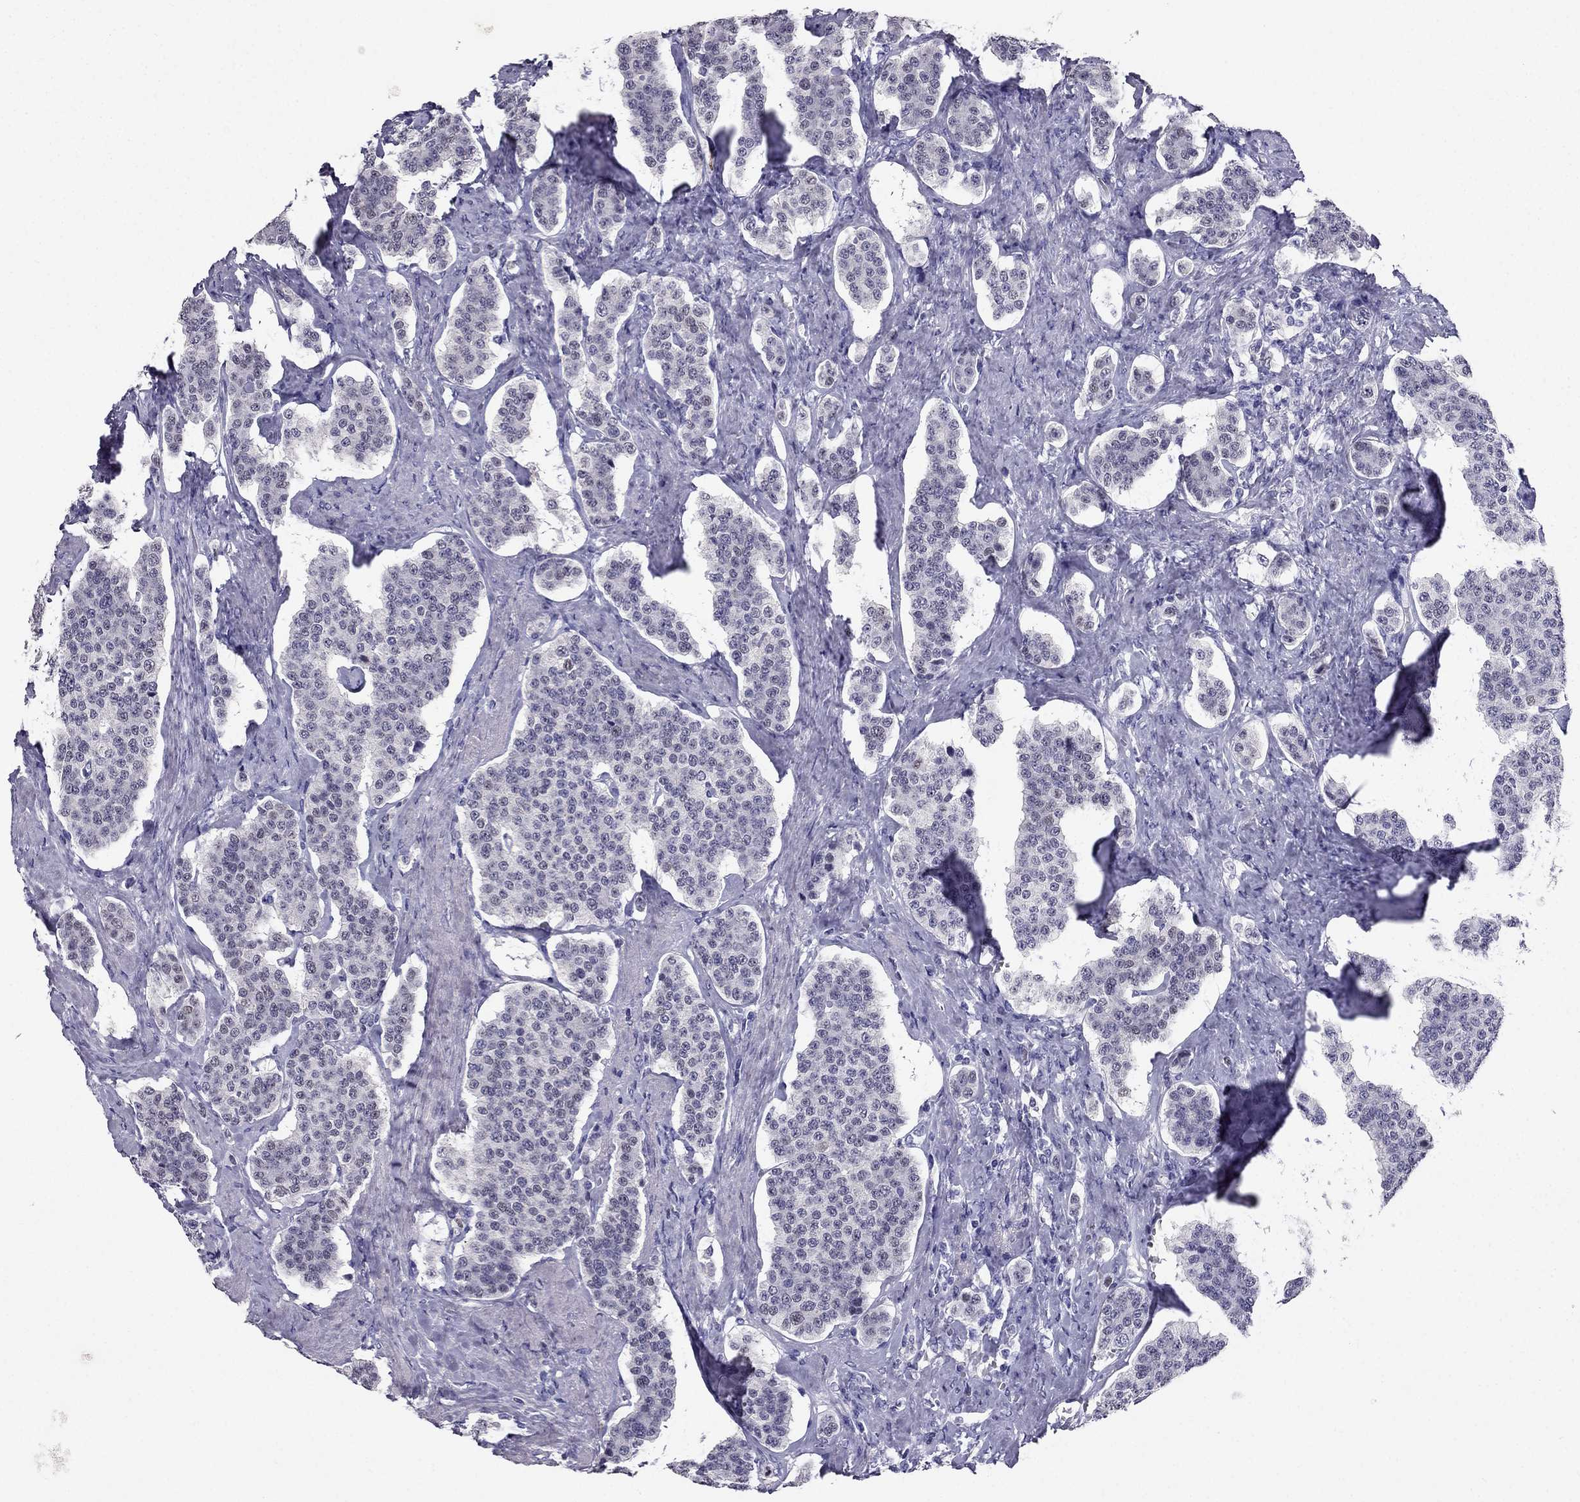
{"staining": {"intensity": "negative", "quantity": "none", "location": "none"}, "tissue": "carcinoid", "cell_type": "Tumor cells", "image_type": "cancer", "snomed": [{"axis": "morphology", "description": "Carcinoid, malignant, NOS"}, {"axis": "topography", "description": "Small intestine"}], "caption": "This photomicrograph is of carcinoid (malignant) stained with immunohistochemistry (IHC) to label a protein in brown with the nuclei are counter-stained blue. There is no expression in tumor cells.", "gene": "ARID3A", "patient": {"sex": "female", "age": 58}}